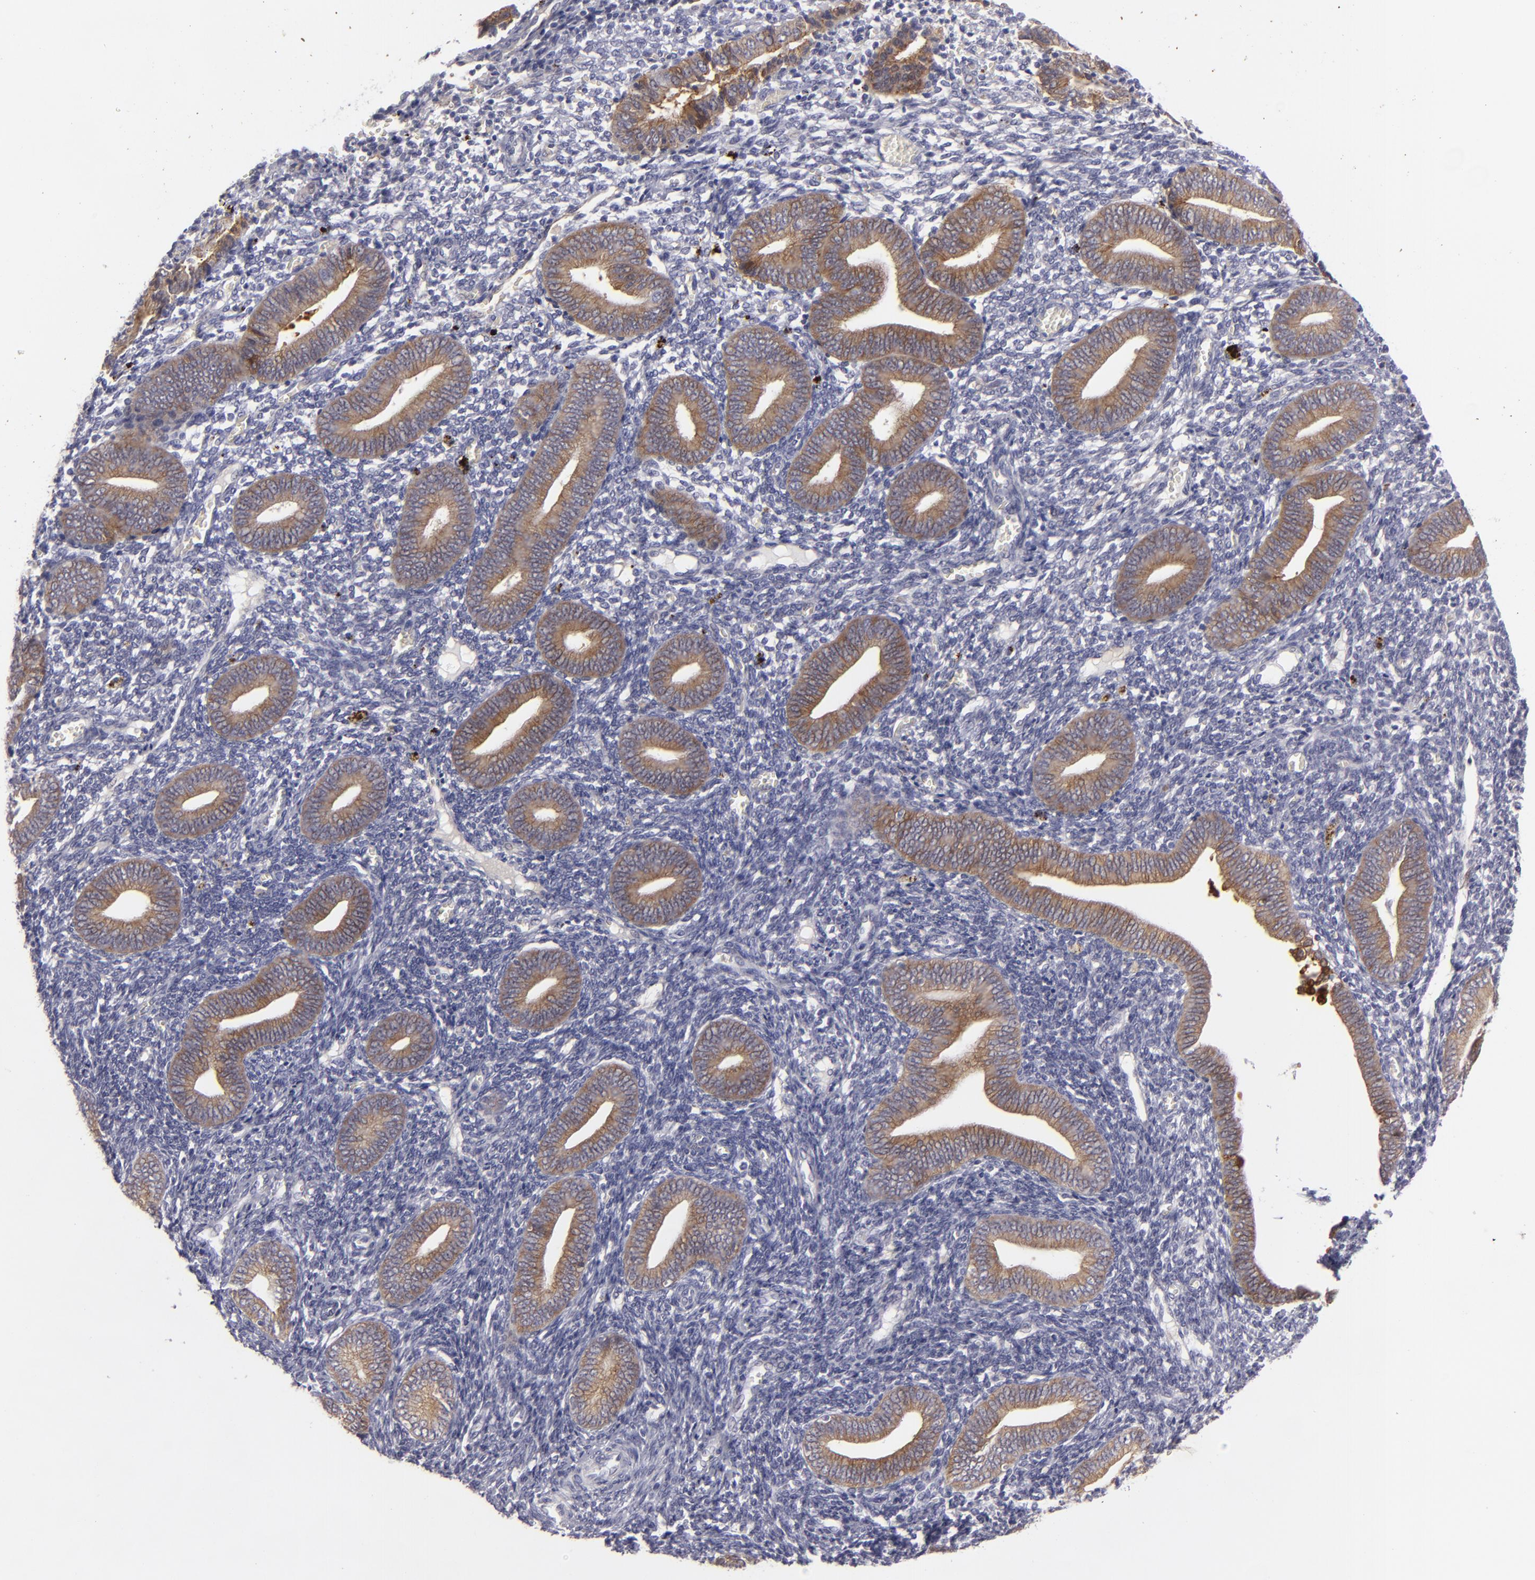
{"staining": {"intensity": "negative", "quantity": "none", "location": "none"}, "tissue": "endometrium", "cell_type": "Cells in endometrial stroma", "image_type": "normal", "snomed": [{"axis": "morphology", "description": "Normal tissue, NOS"}, {"axis": "topography", "description": "Uterus"}, {"axis": "topography", "description": "Endometrium"}], "caption": "Unremarkable endometrium was stained to show a protein in brown. There is no significant staining in cells in endometrial stroma.", "gene": "JUP", "patient": {"sex": "female", "age": 33}}